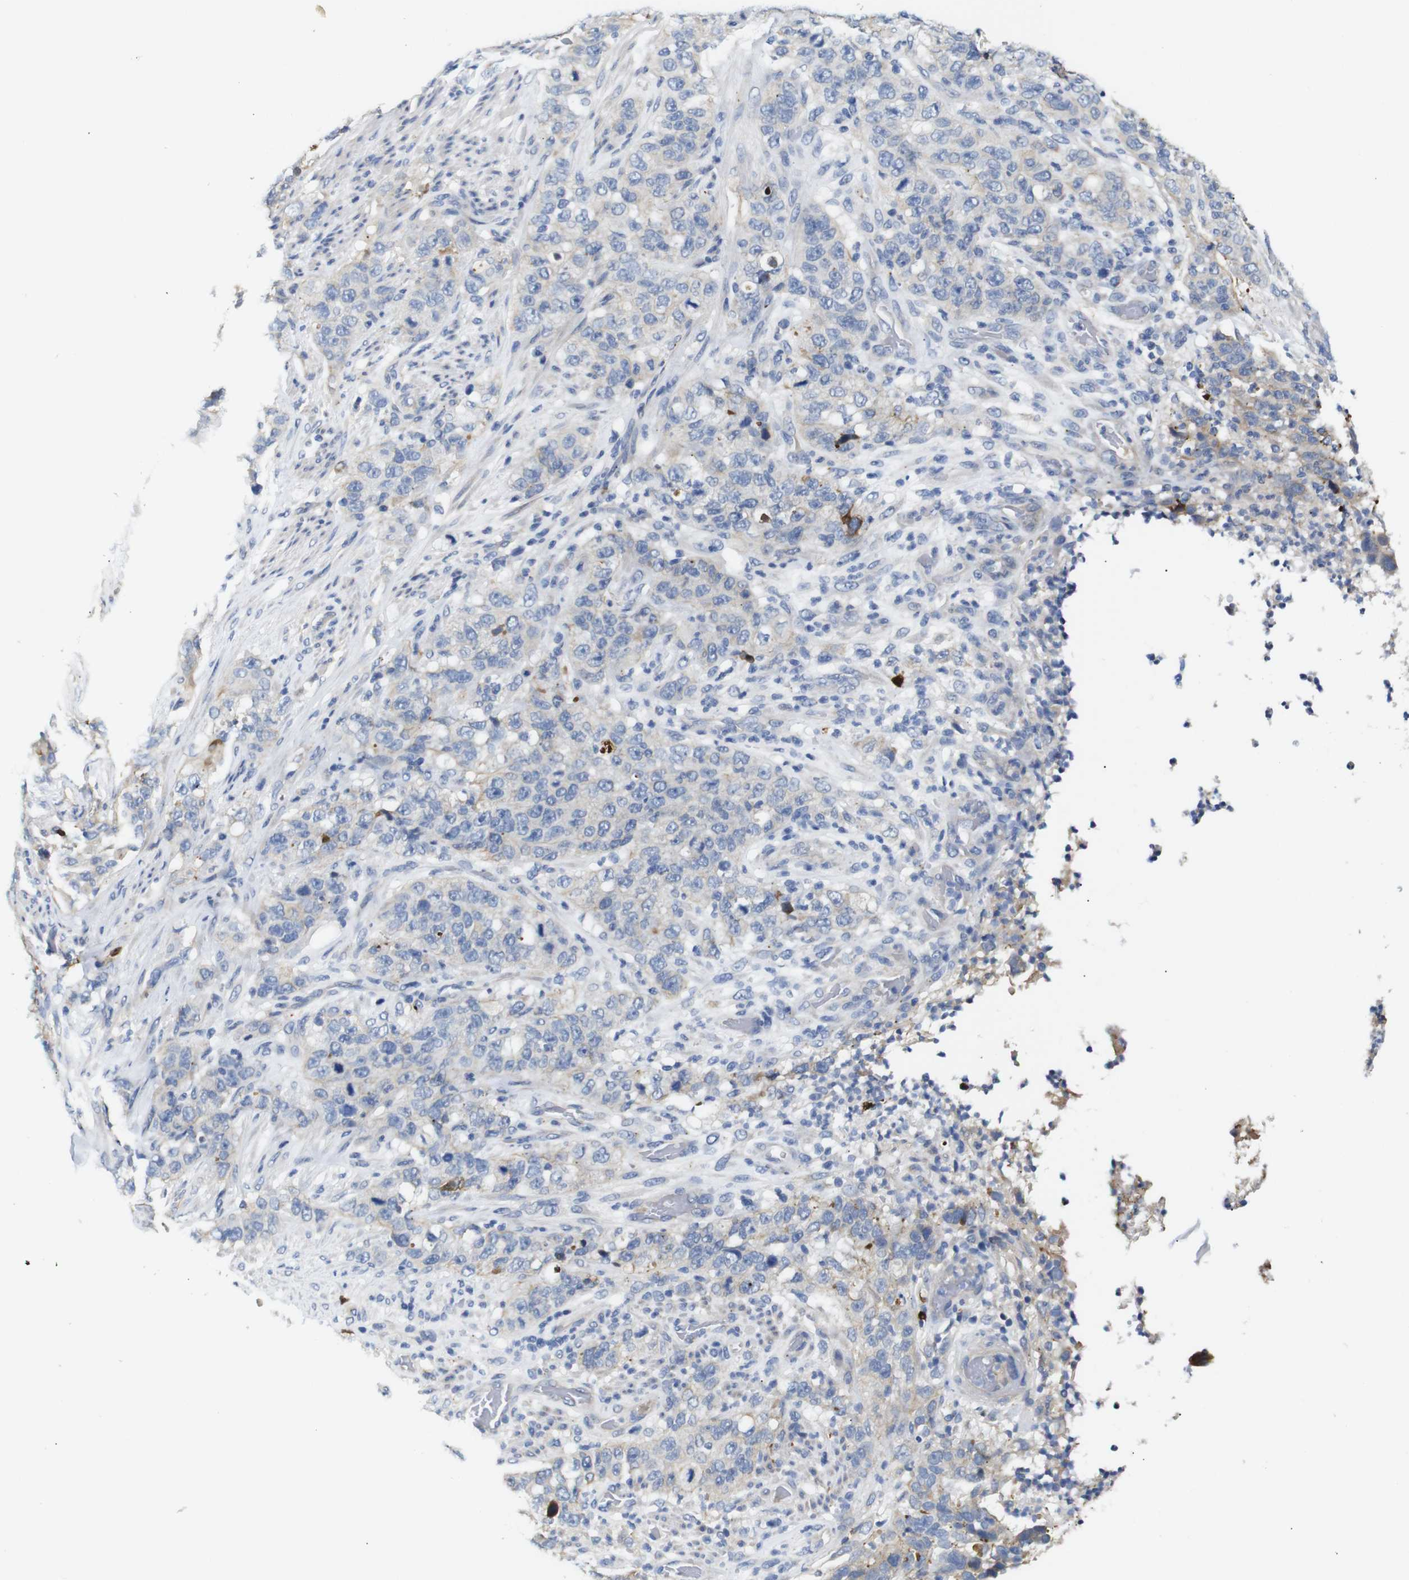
{"staining": {"intensity": "weak", "quantity": "<25%", "location": "cytoplasmic/membranous"}, "tissue": "stomach cancer", "cell_type": "Tumor cells", "image_type": "cancer", "snomed": [{"axis": "morphology", "description": "Adenocarcinoma, NOS"}, {"axis": "topography", "description": "Stomach"}], "caption": "The histopathology image displays no significant expression in tumor cells of stomach cancer (adenocarcinoma).", "gene": "ALOX15", "patient": {"sex": "male", "age": 48}}